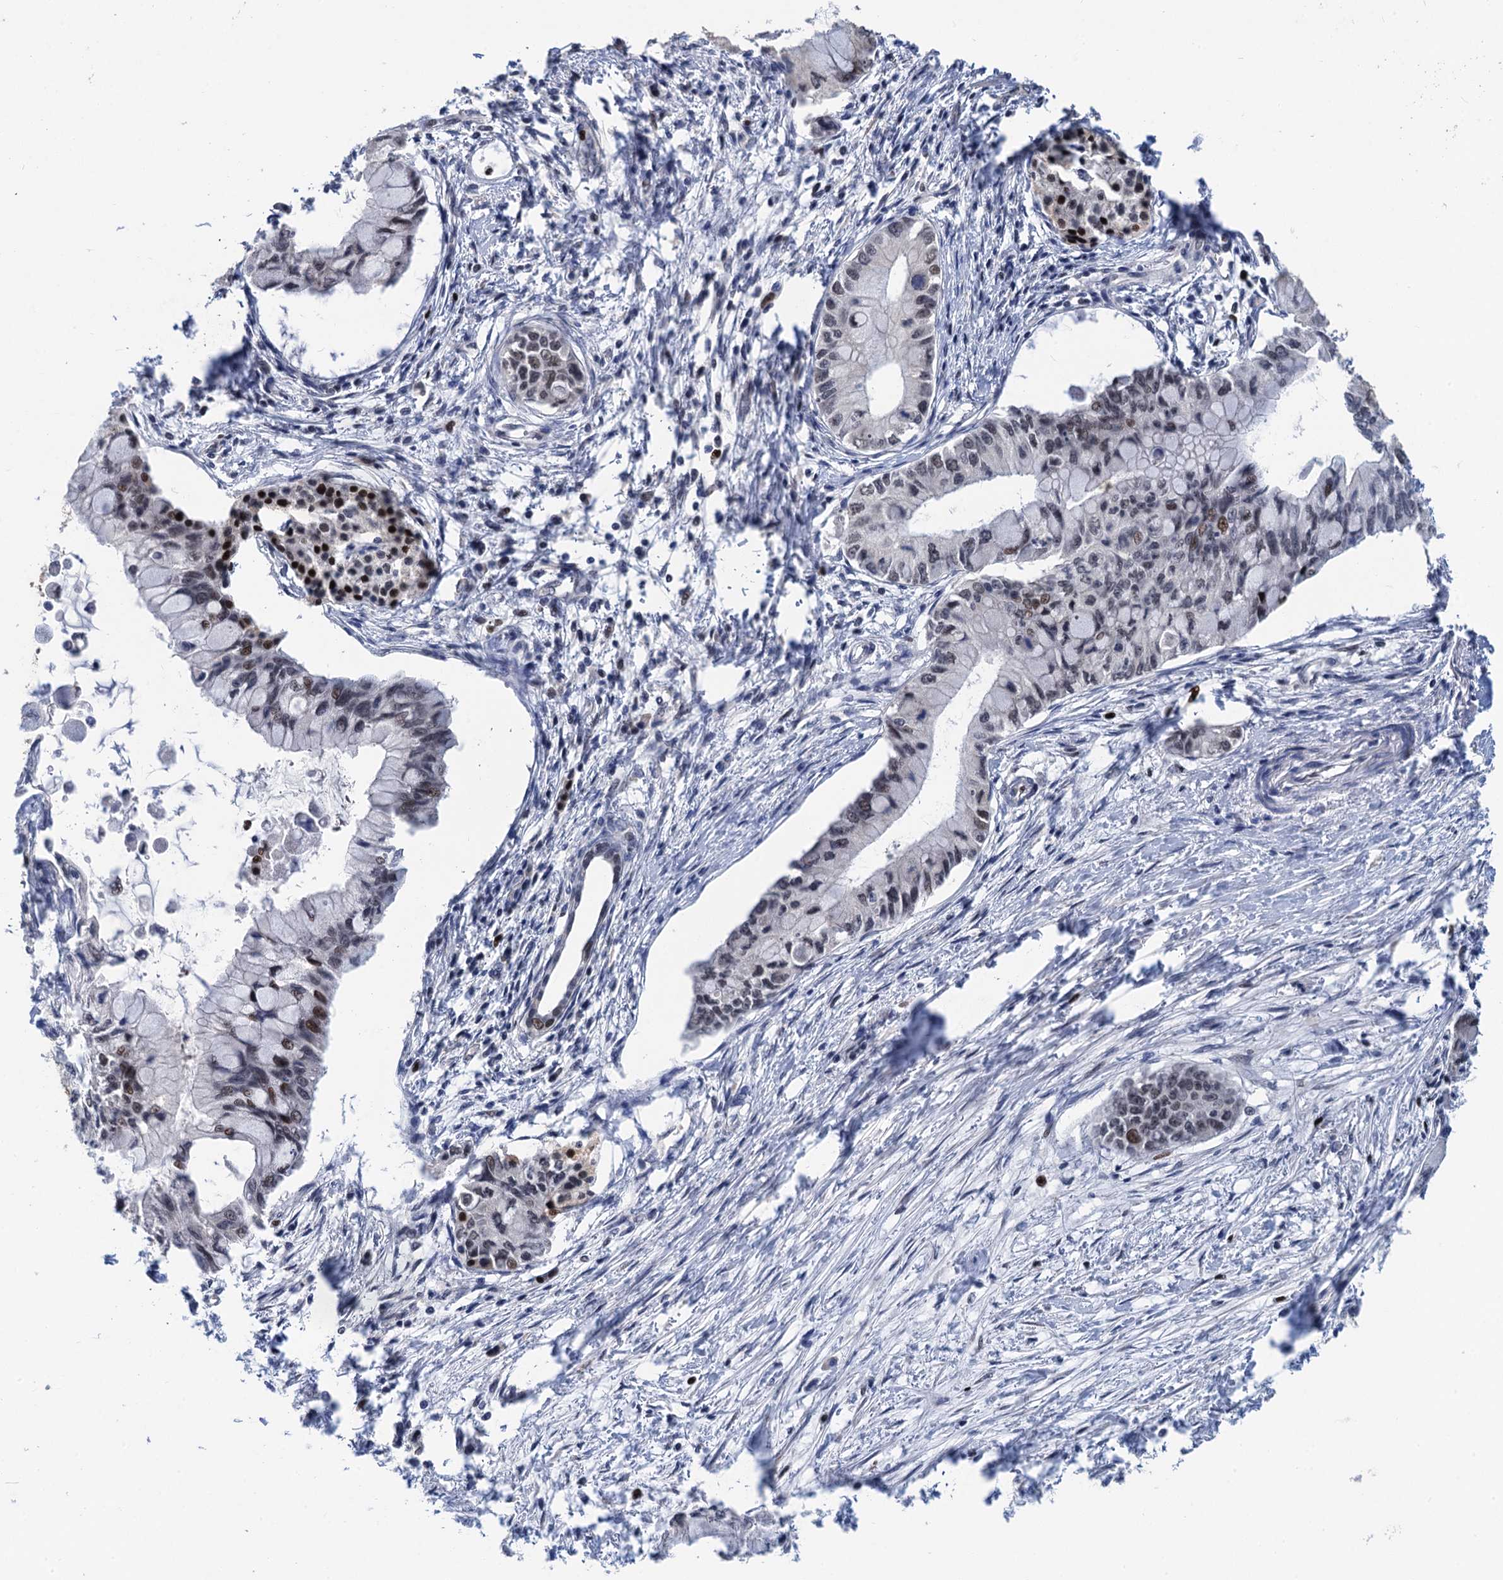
{"staining": {"intensity": "moderate", "quantity": "<25%", "location": "nuclear"}, "tissue": "pancreatic cancer", "cell_type": "Tumor cells", "image_type": "cancer", "snomed": [{"axis": "morphology", "description": "Adenocarcinoma, NOS"}, {"axis": "topography", "description": "Pancreas"}], "caption": "This micrograph reveals immunohistochemistry (IHC) staining of adenocarcinoma (pancreatic), with low moderate nuclear positivity in about <25% of tumor cells.", "gene": "TSEN34", "patient": {"sex": "male", "age": 48}}